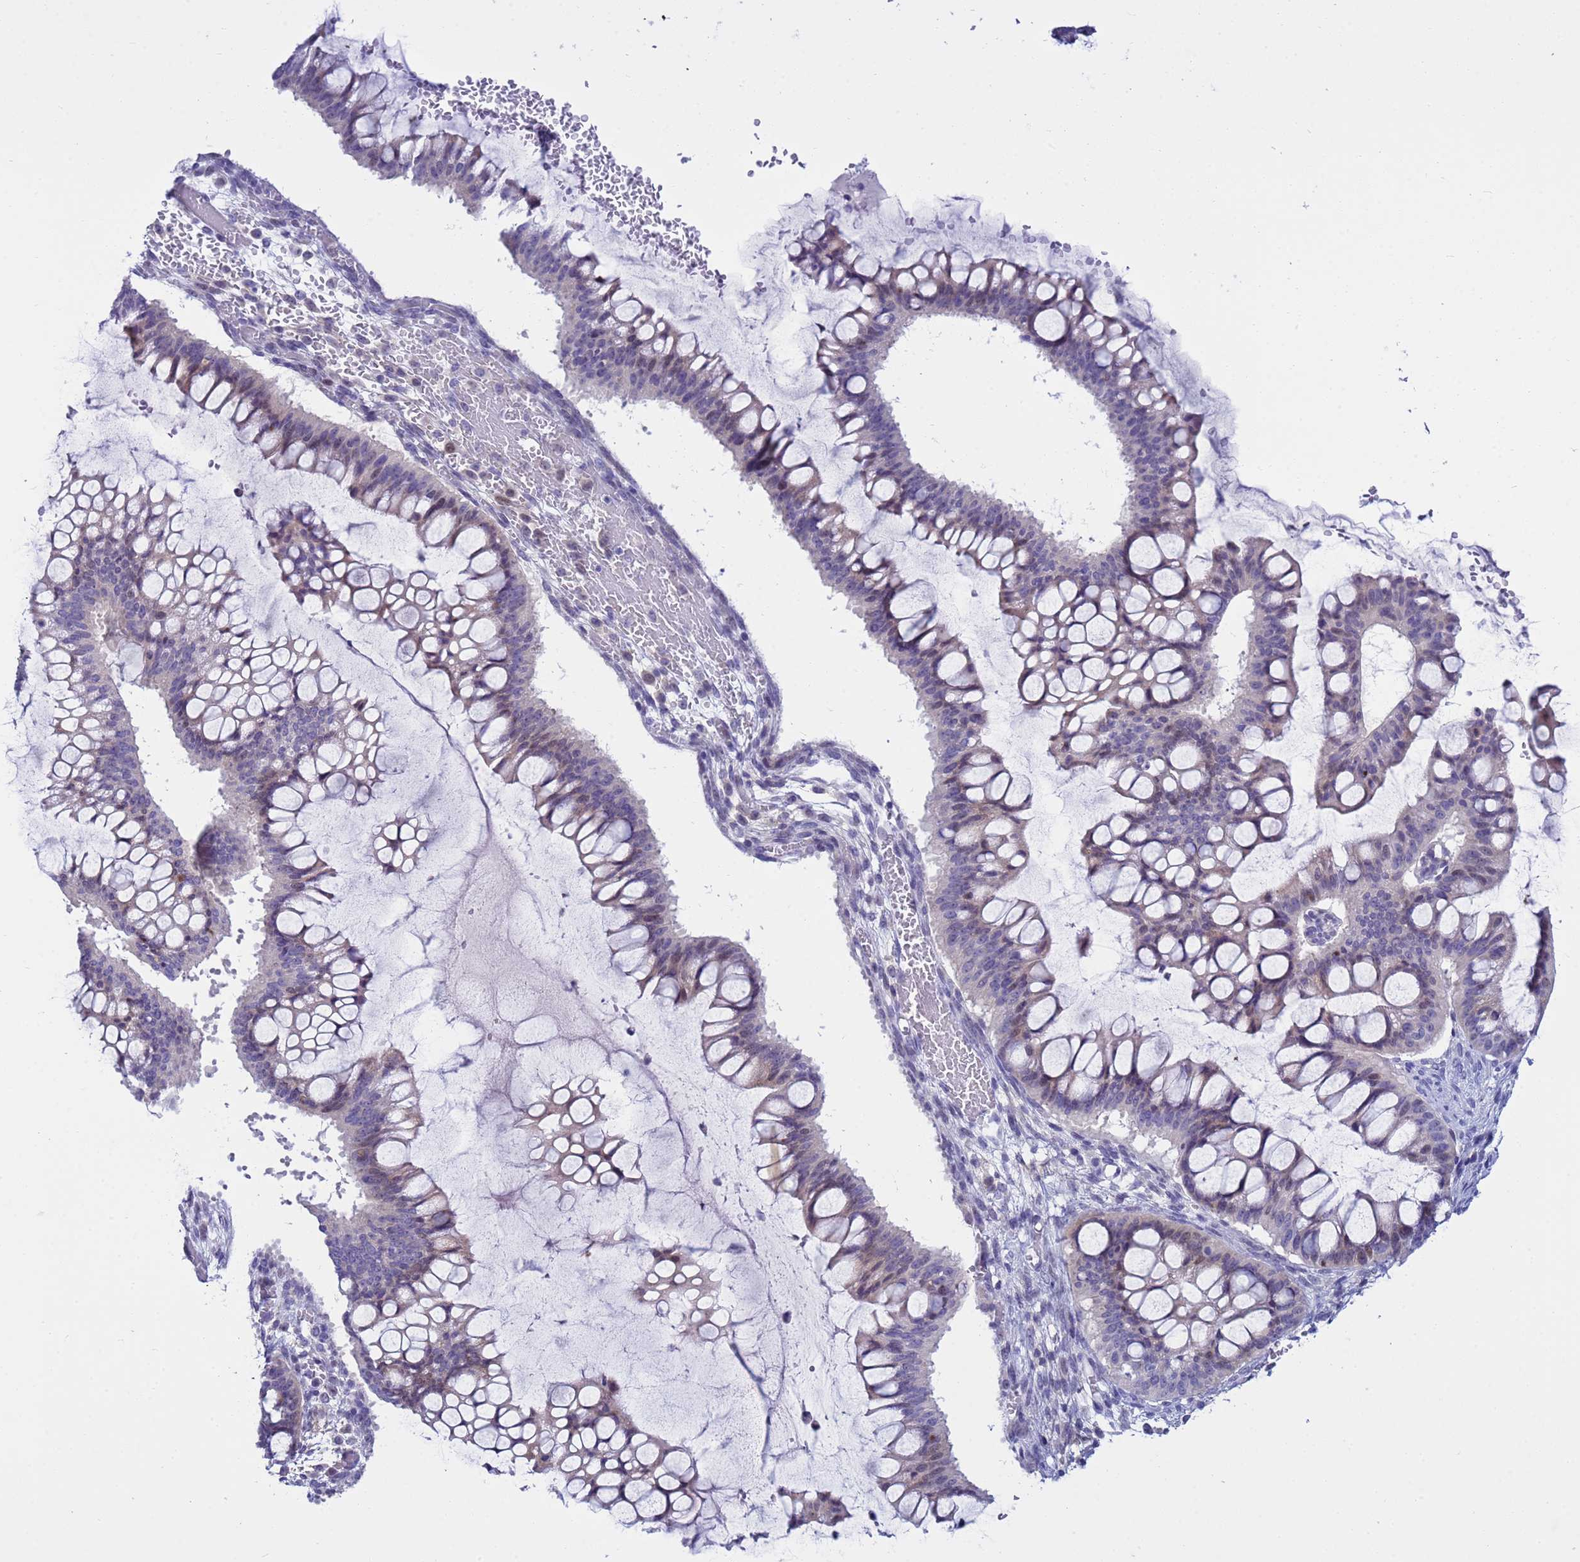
{"staining": {"intensity": "weak", "quantity": "<25%", "location": "cytoplasmic/membranous"}, "tissue": "ovarian cancer", "cell_type": "Tumor cells", "image_type": "cancer", "snomed": [{"axis": "morphology", "description": "Cystadenocarcinoma, mucinous, NOS"}, {"axis": "topography", "description": "Ovary"}], "caption": "High power microscopy image of an immunohistochemistry histopathology image of ovarian cancer (mucinous cystadenocarcinoma), revealing no significant expression in tumor cells.", "gene": "IGSF11", "patient": {"sex": "female", "age": 73}}